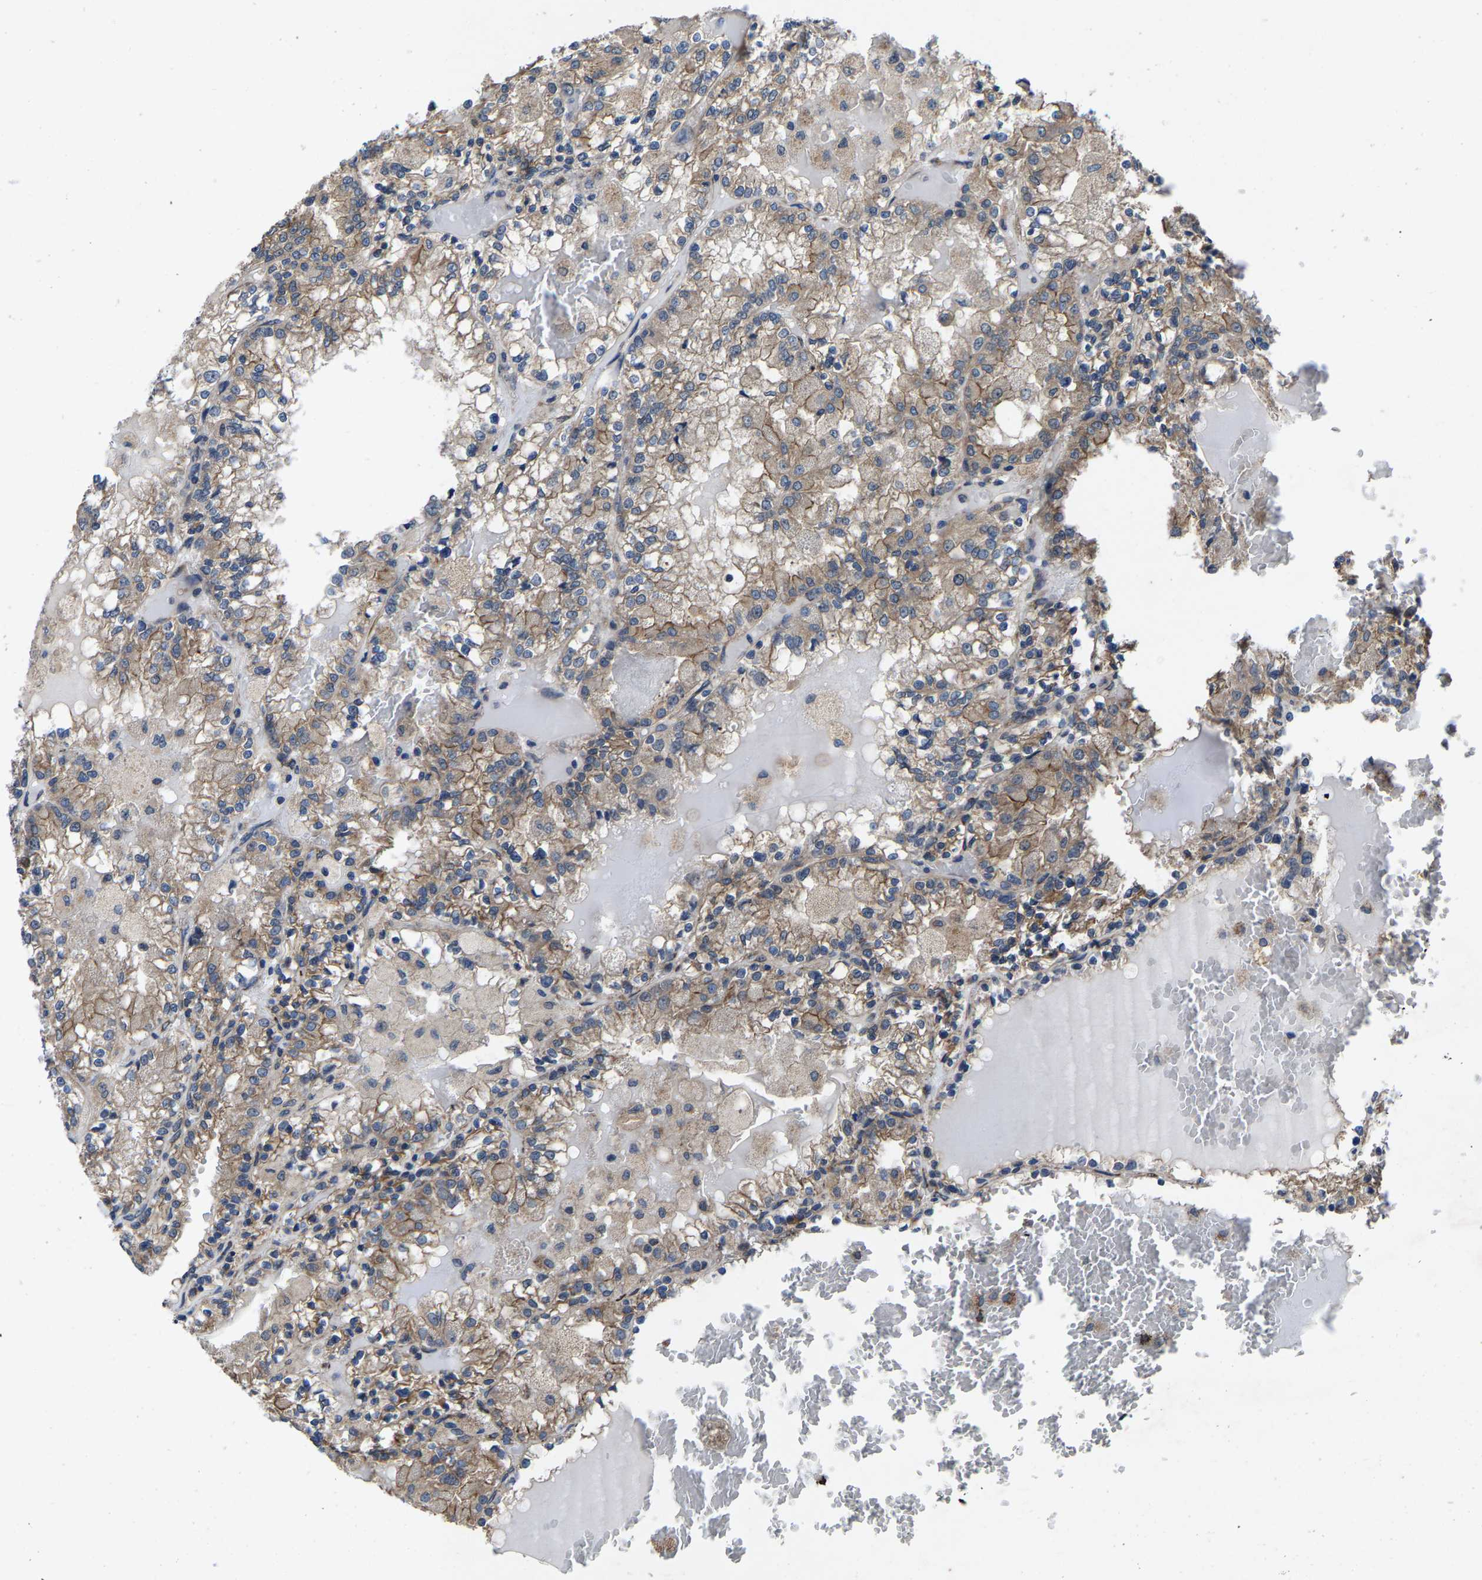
{"staining": {"intensity": "moderate", "quantity": ">75%", "location": "cytoplasmic/membranous"}, "tissue": "renal cancer", "cell_type": "Tumor cells", "image_type": "cancer", "snomed": [{"axis": "morphology", "description": "Adenocarcinoma, NOS"}, {"axis": "topography", "description": "Kidney"}], "caption": "This image exhibits immunohistochemistry (IHC) staining of human renal cancer, with medium moderate cytoplasmic/membranous expression in approximately >75% of tumor cells.", "gene": "PDP1", "patient": {"sex": "female", "age": 56}}